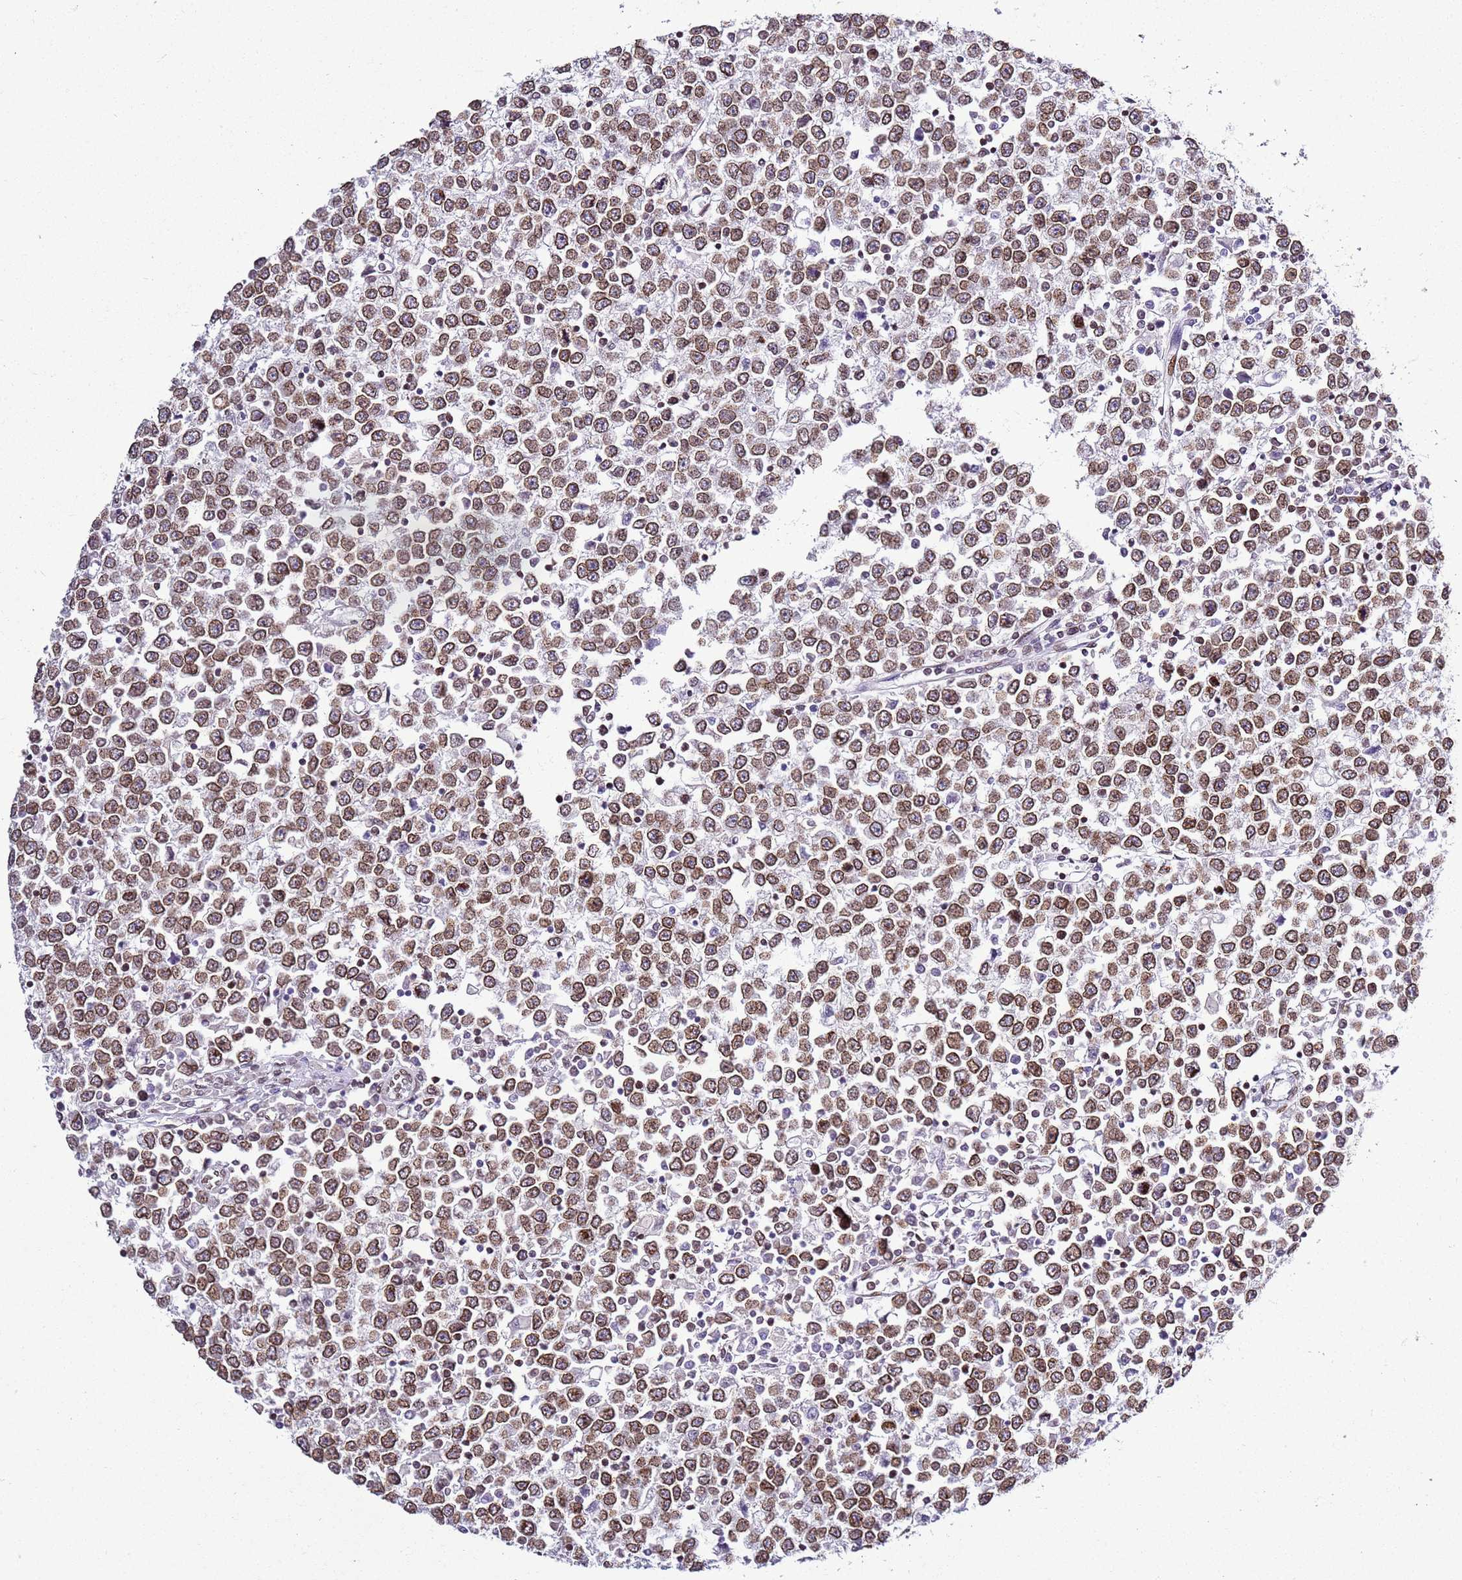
{"staining": {"intensity": "strong", "quantity": ">75%", "location": "cytoplasmic/membranous,nuclear"}, "tissue": "testis cancer", "cell_type": "Tumor cells", "image_type": "cancer", "snomed": [{"axis": "morphology", "description": "Seminoma, NOS"}, {"axis": "topography", "description": "Testis"}], "caption": "A high amount of strong cytoplasmic/membranous and nuclear positivity is identified in approximately >75% of tumor cells in testis cancer tissue.", "gene": "POU6F1", "patient": {"sex": "male", "age": 65}}